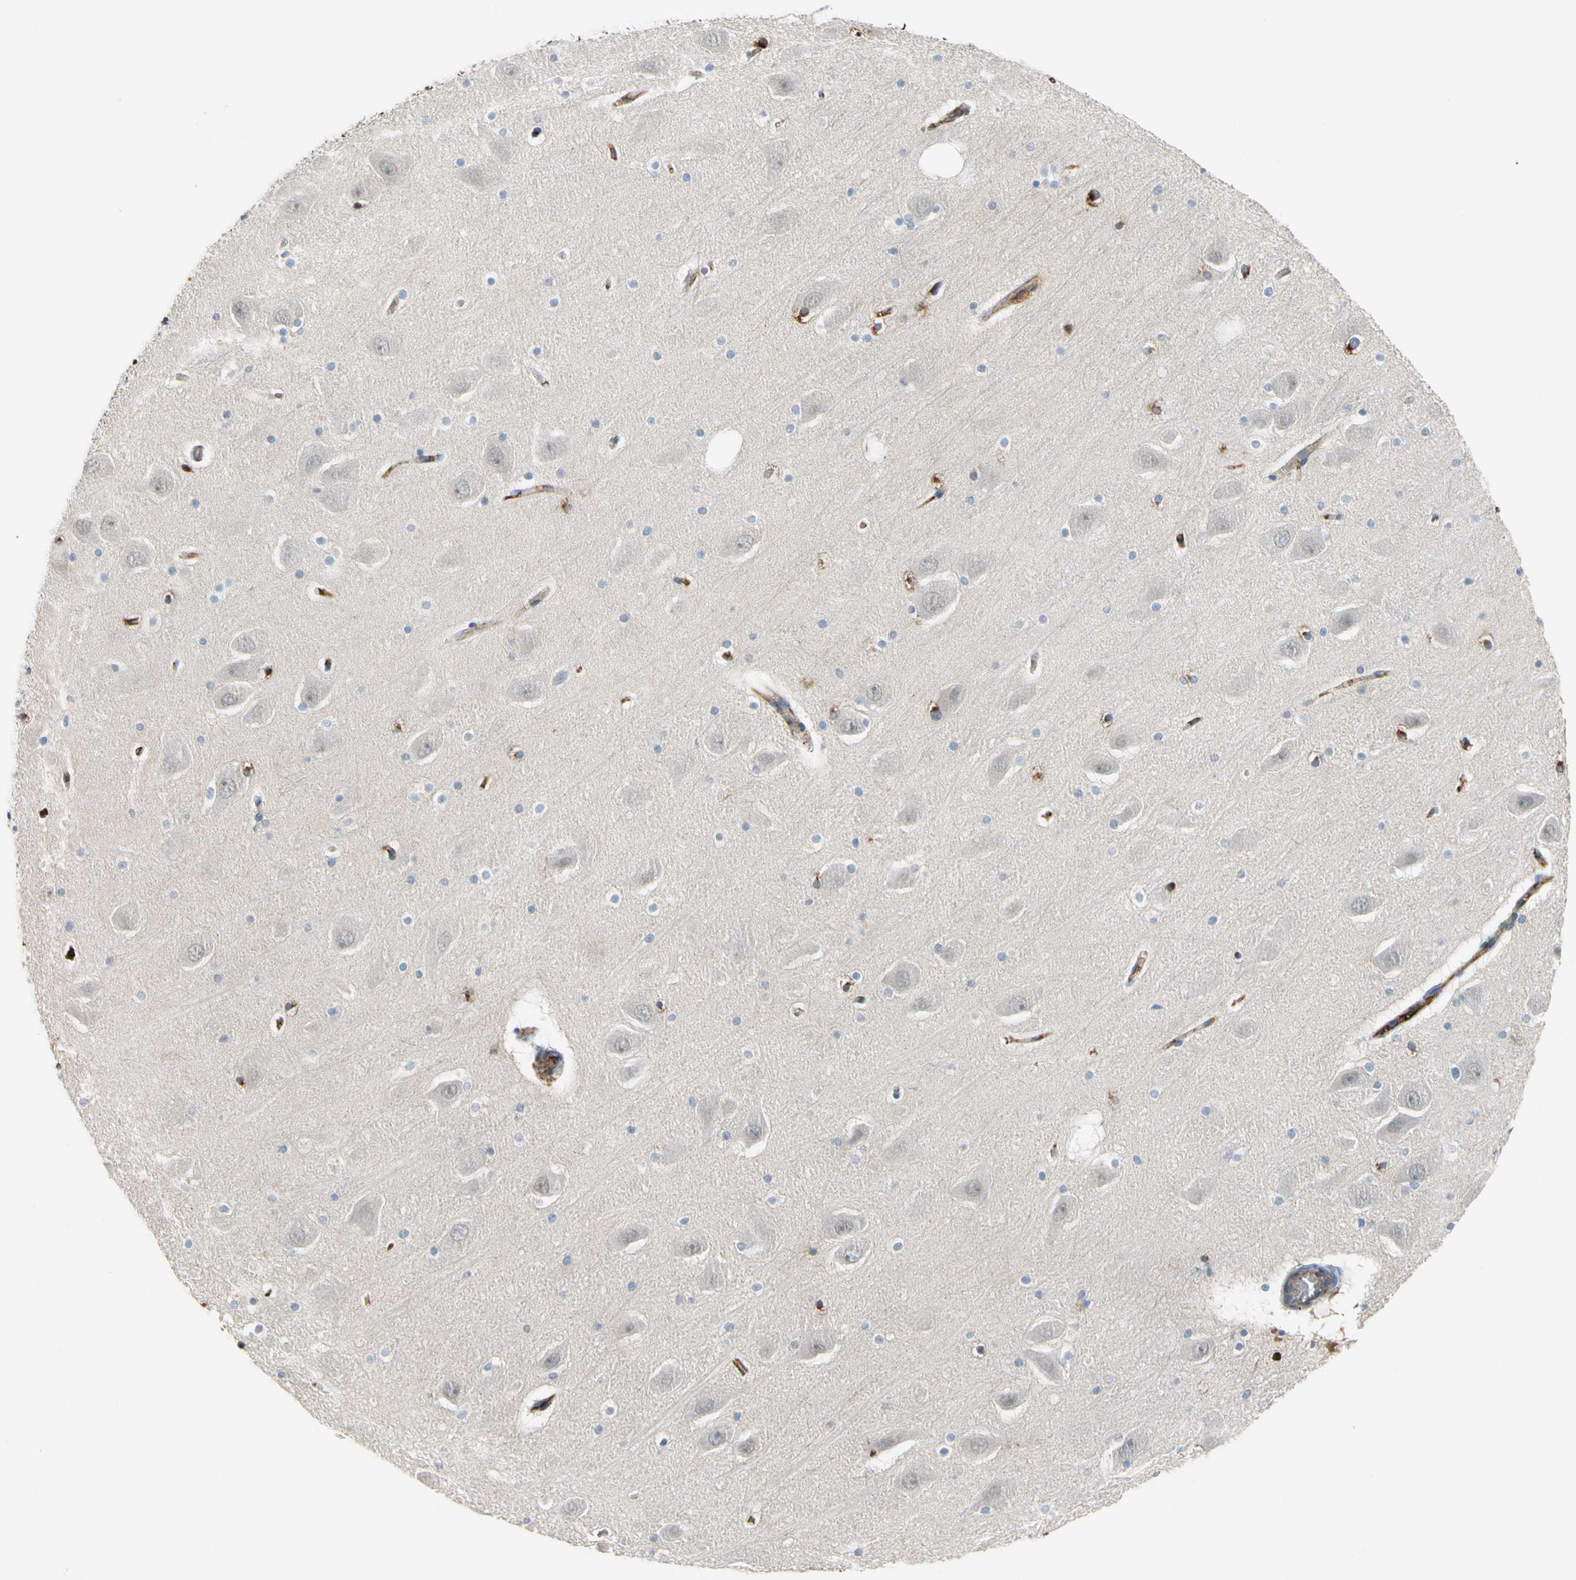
{"staining": {"intensity": "moderate", "quantity": "<25%", "location": "cytoplasmic/membranous"}, "tissue": "hippocampus", "cell_type": "Glial cells", "image_type": "normal", "snomed": [{"axis": "morphology", "description": "Normal tissue, NOS"}, {"axis": "topography", "description": "Hippocampus"}], "caption": "Hippocampus stained with immunohistochemistry (IHC) exhibits moderate cytoplasmic/membranous positivity in approximately <25% of glial cells.", "gene": "CNDP1", "patient": {"sex": "male", "age": 45}}